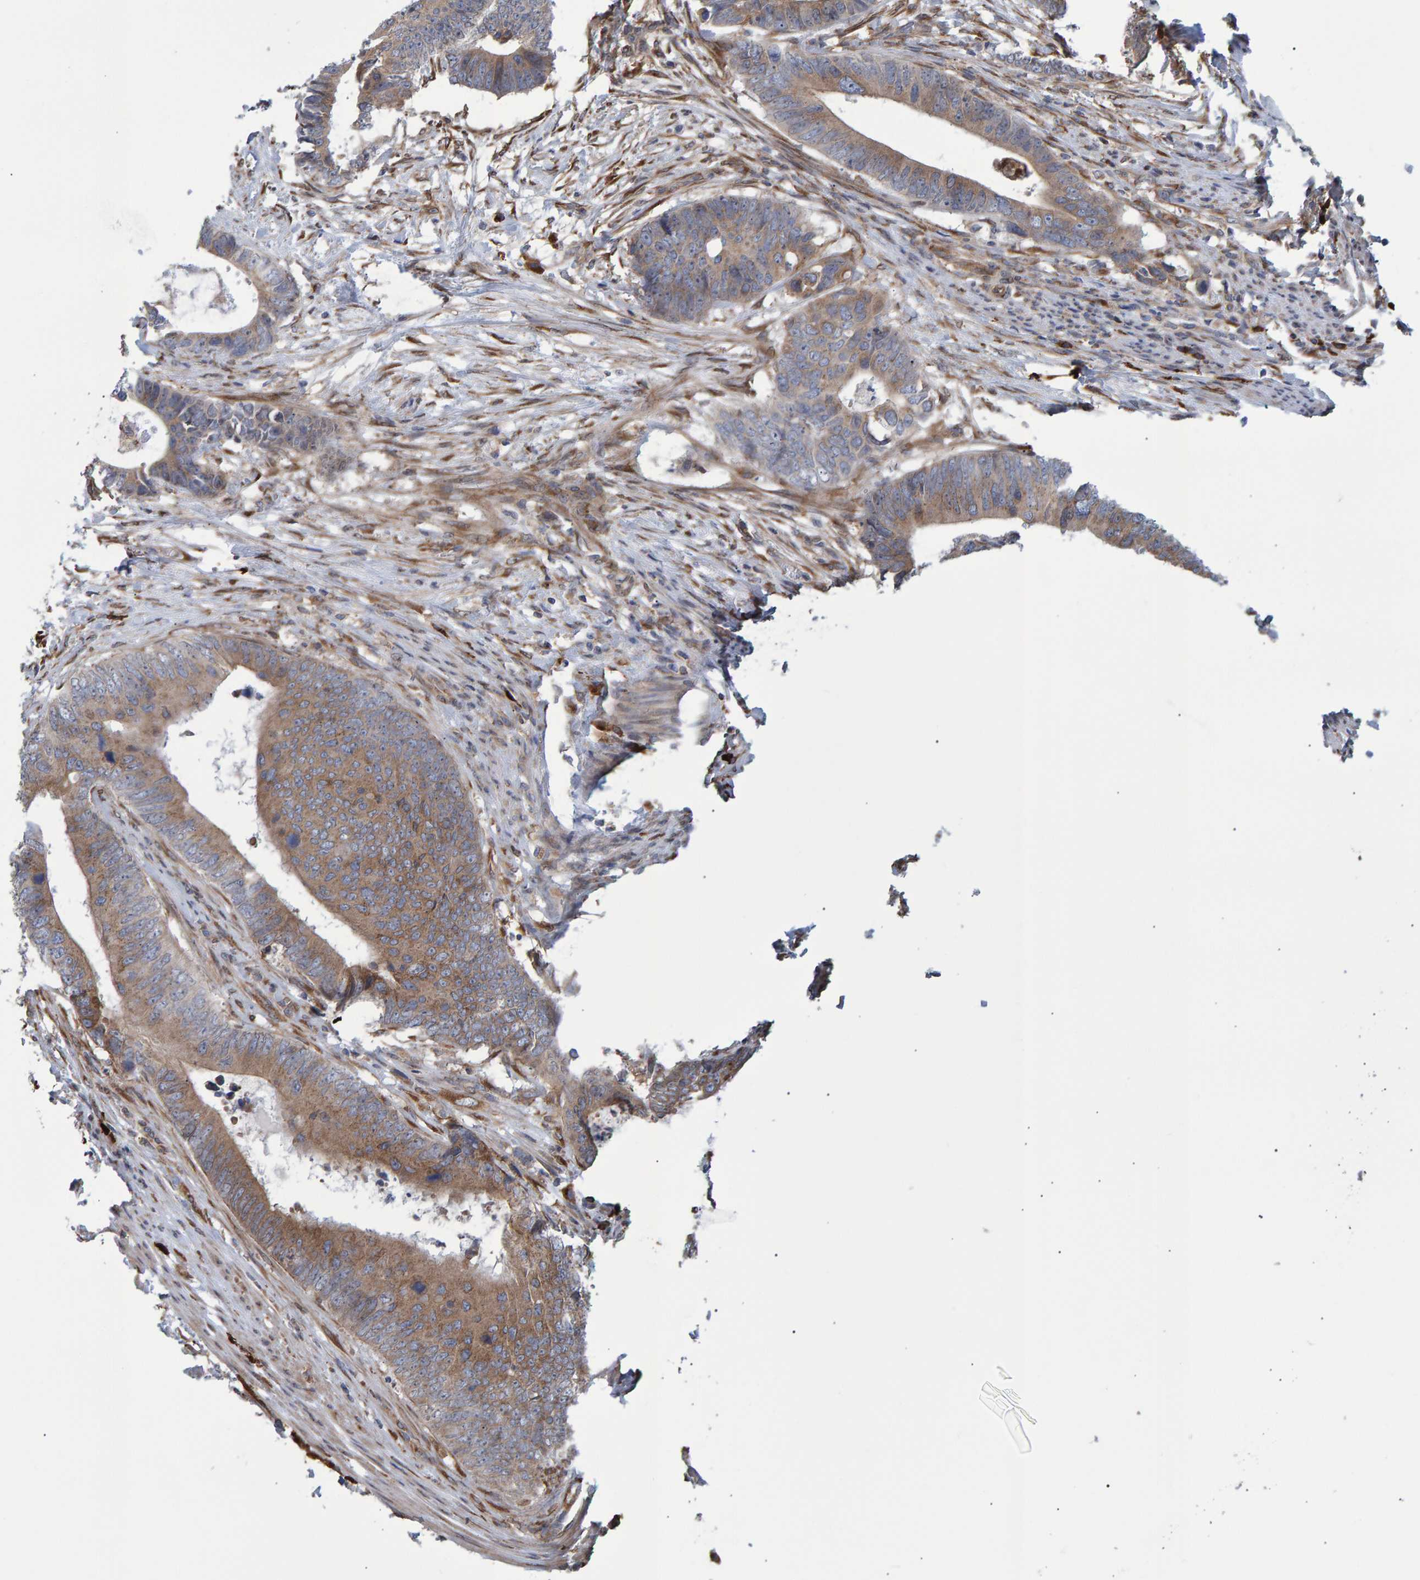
{"staining": {"intensity": "moderate", "quantity": ">75%", "location": "cytoplasmic/membranous"}, "tissue": "colorectal cancer", "cell_type": "Tumor cells", "image_type": "cancer", "snomed": [{"axis": "morphology", "description": "Adenocarcinoma, NOS"}, {"axis": "topography", "description": "Colon"}], "caption": "Immunohistochemistry image of neoplastic tissue: colorectal cancer stained using immunohistochemistry shows medium levels of moderate protein expression localized specifically in the cytoplasmic/membranous of tumor cells, appearing as a cytoplasmic/membranous brown color.", "gene": "FAM117A", "patient": {"sex": "male", "age": 56}}